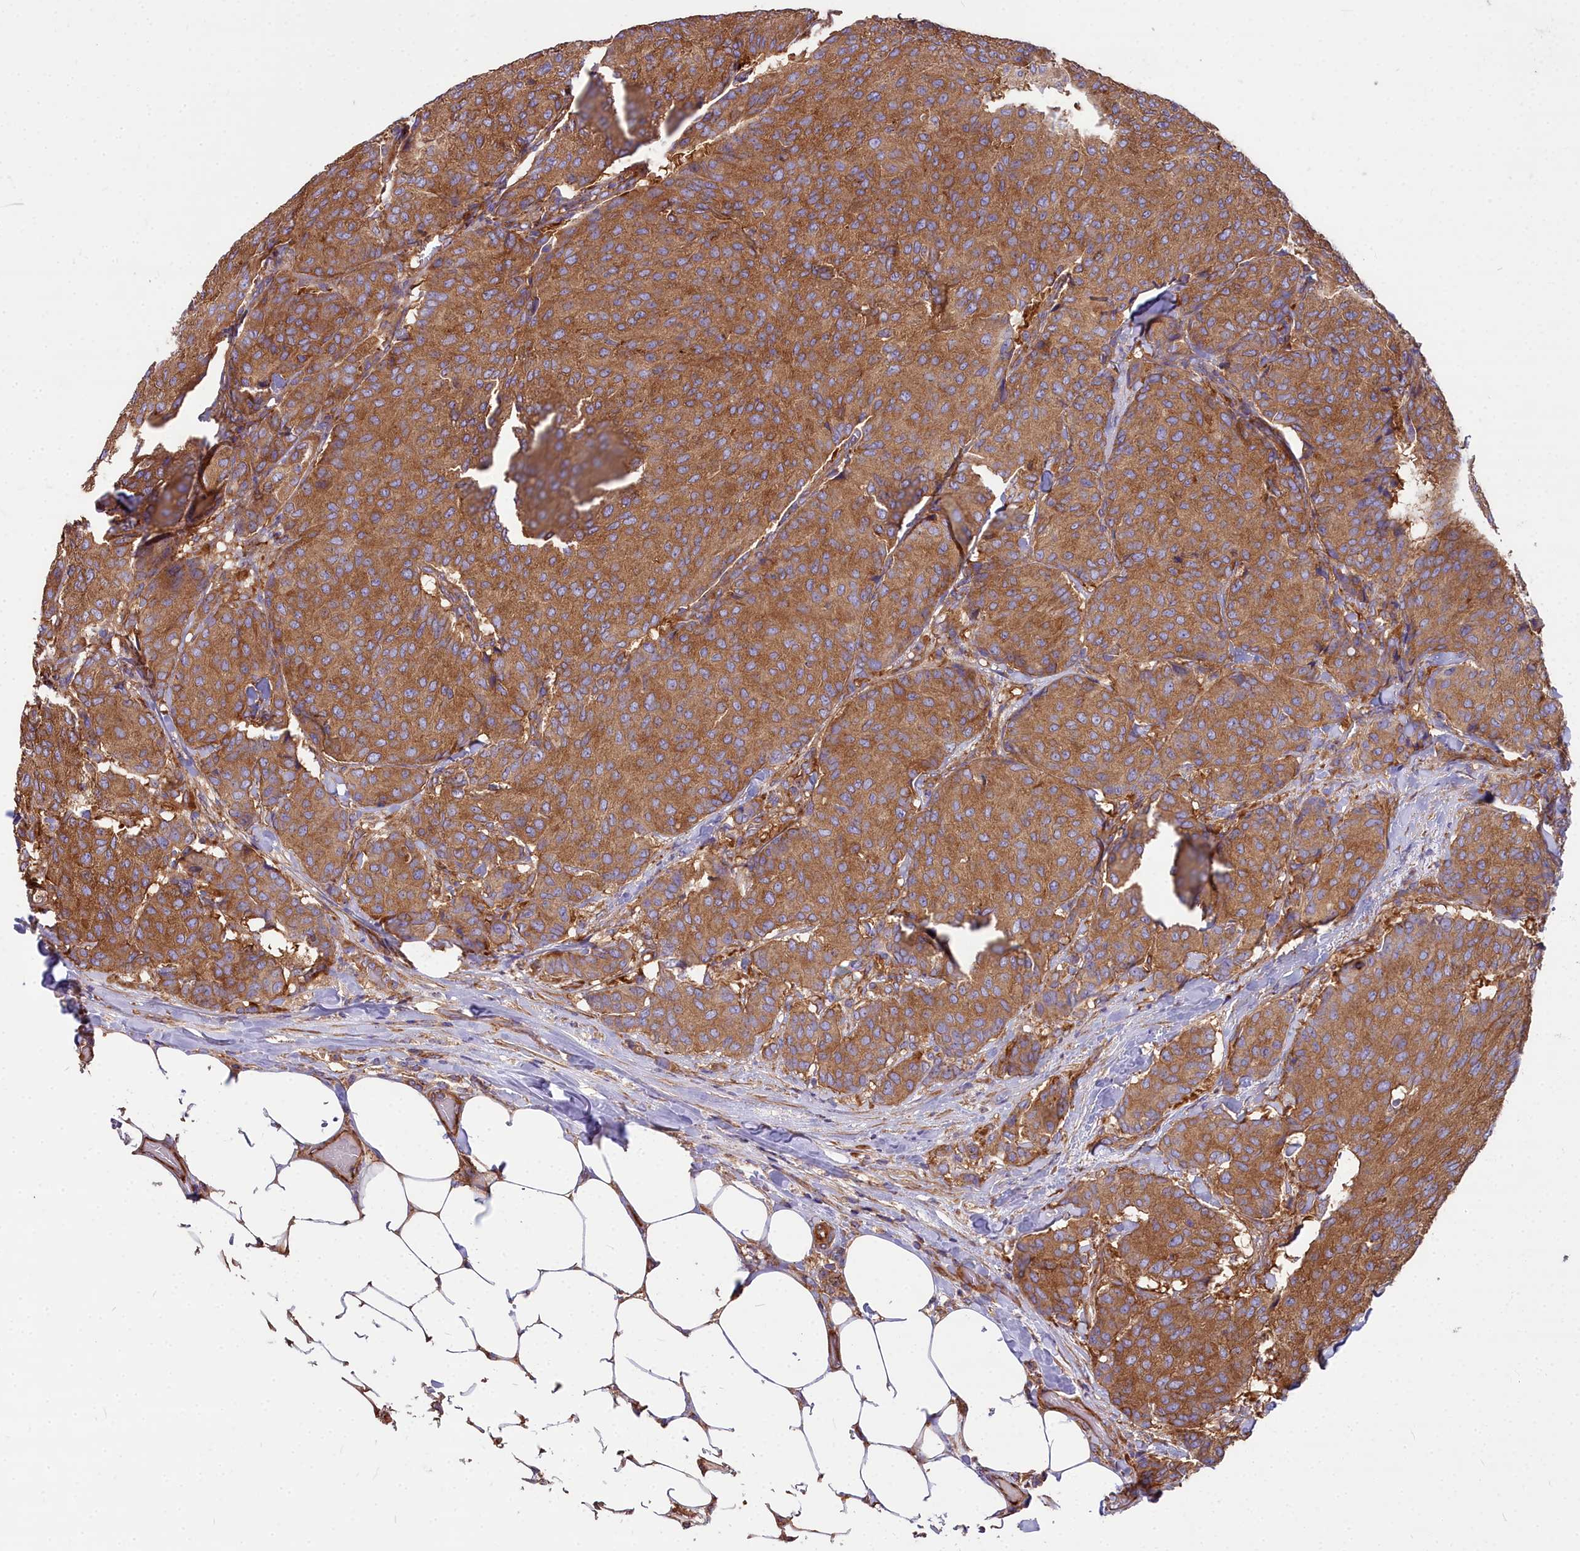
{"staining": {"intensity": "strong", "quantity": ">75%", "location": "cytoplasmic/membranous"}, "tissue": "breast cancer", "cell_type": "Tumor cells", "image_type": "cancer", "snomed": [{"axis": "morphology", "description": "Duct carcinoma"}, {"axis": "topography", "description": "Breast"}], "caption": "This micrograph demonstrates immunohistochemistry staining of breast infiltrating ductal carcinoma, with high strong cytoplasmic/membranous expression in approximately >75% of tumor cells.", "gene": "DCTN3", "patient": {"sex": "female", "age": 75}}